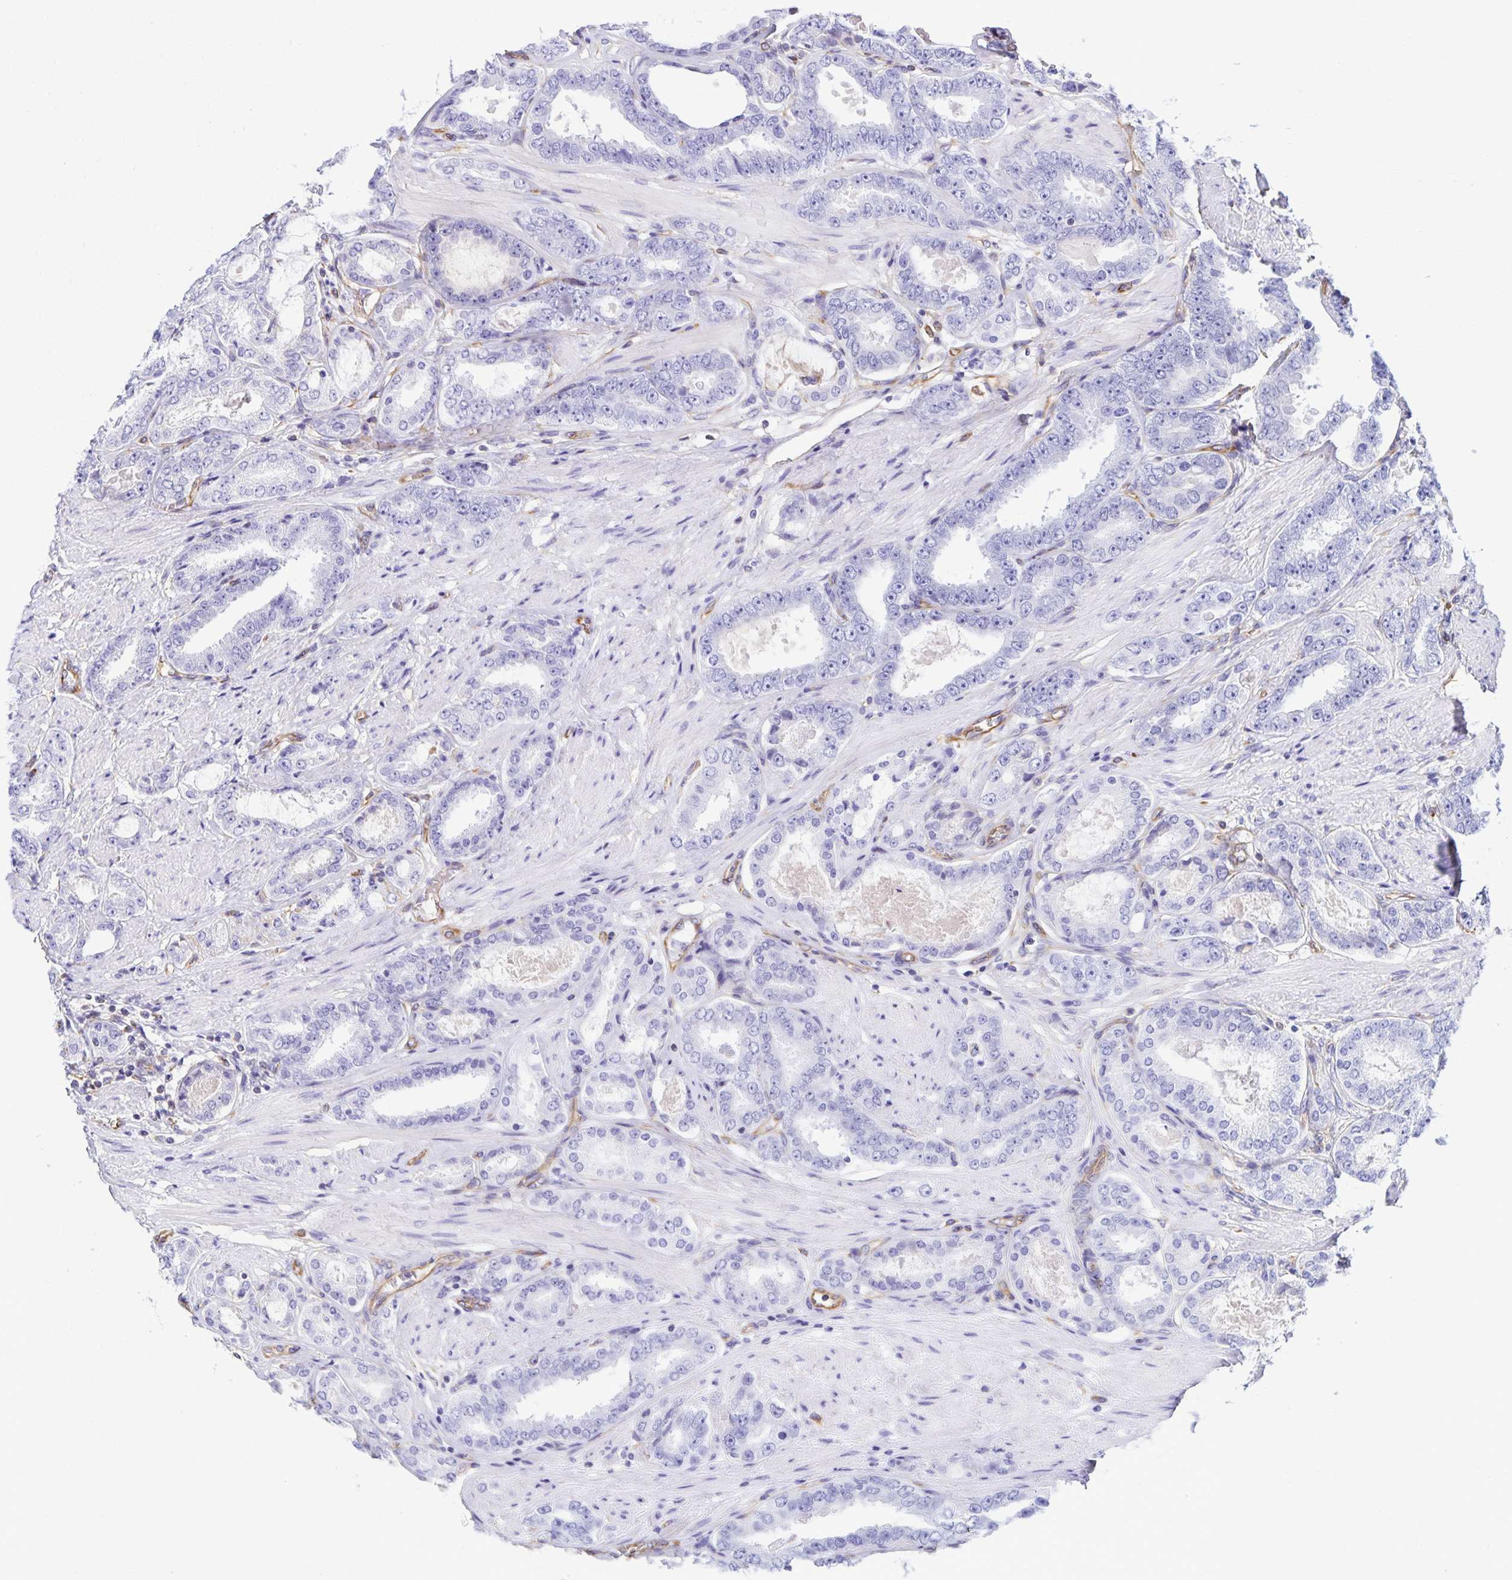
{"staining": {"intensity": "negative", "quantity": "none", "location": "none"}, "tissue": "prostate cancer", "cell_type": "Tumor cells", "image_type": "cancer", "snomed": [{"axis": "morphology", "description": "Adenocarcinoma, High grade"}, {"axis": "topography", "description": "Prostate"}], "caption": "A high-resolution image shows immunohistochemistry (IHC) staining of prostate cancer (adenocarcinoma (high-grade)), which exhibits no significant expression in tumor cells. (Brightfield microscopy of DAB (3,3'-diaminobenzidine) immunohistochemistry (IHC) at high magnification).", "gene": "TRPV6", "patient": {"sex": "male", "age": 63}}